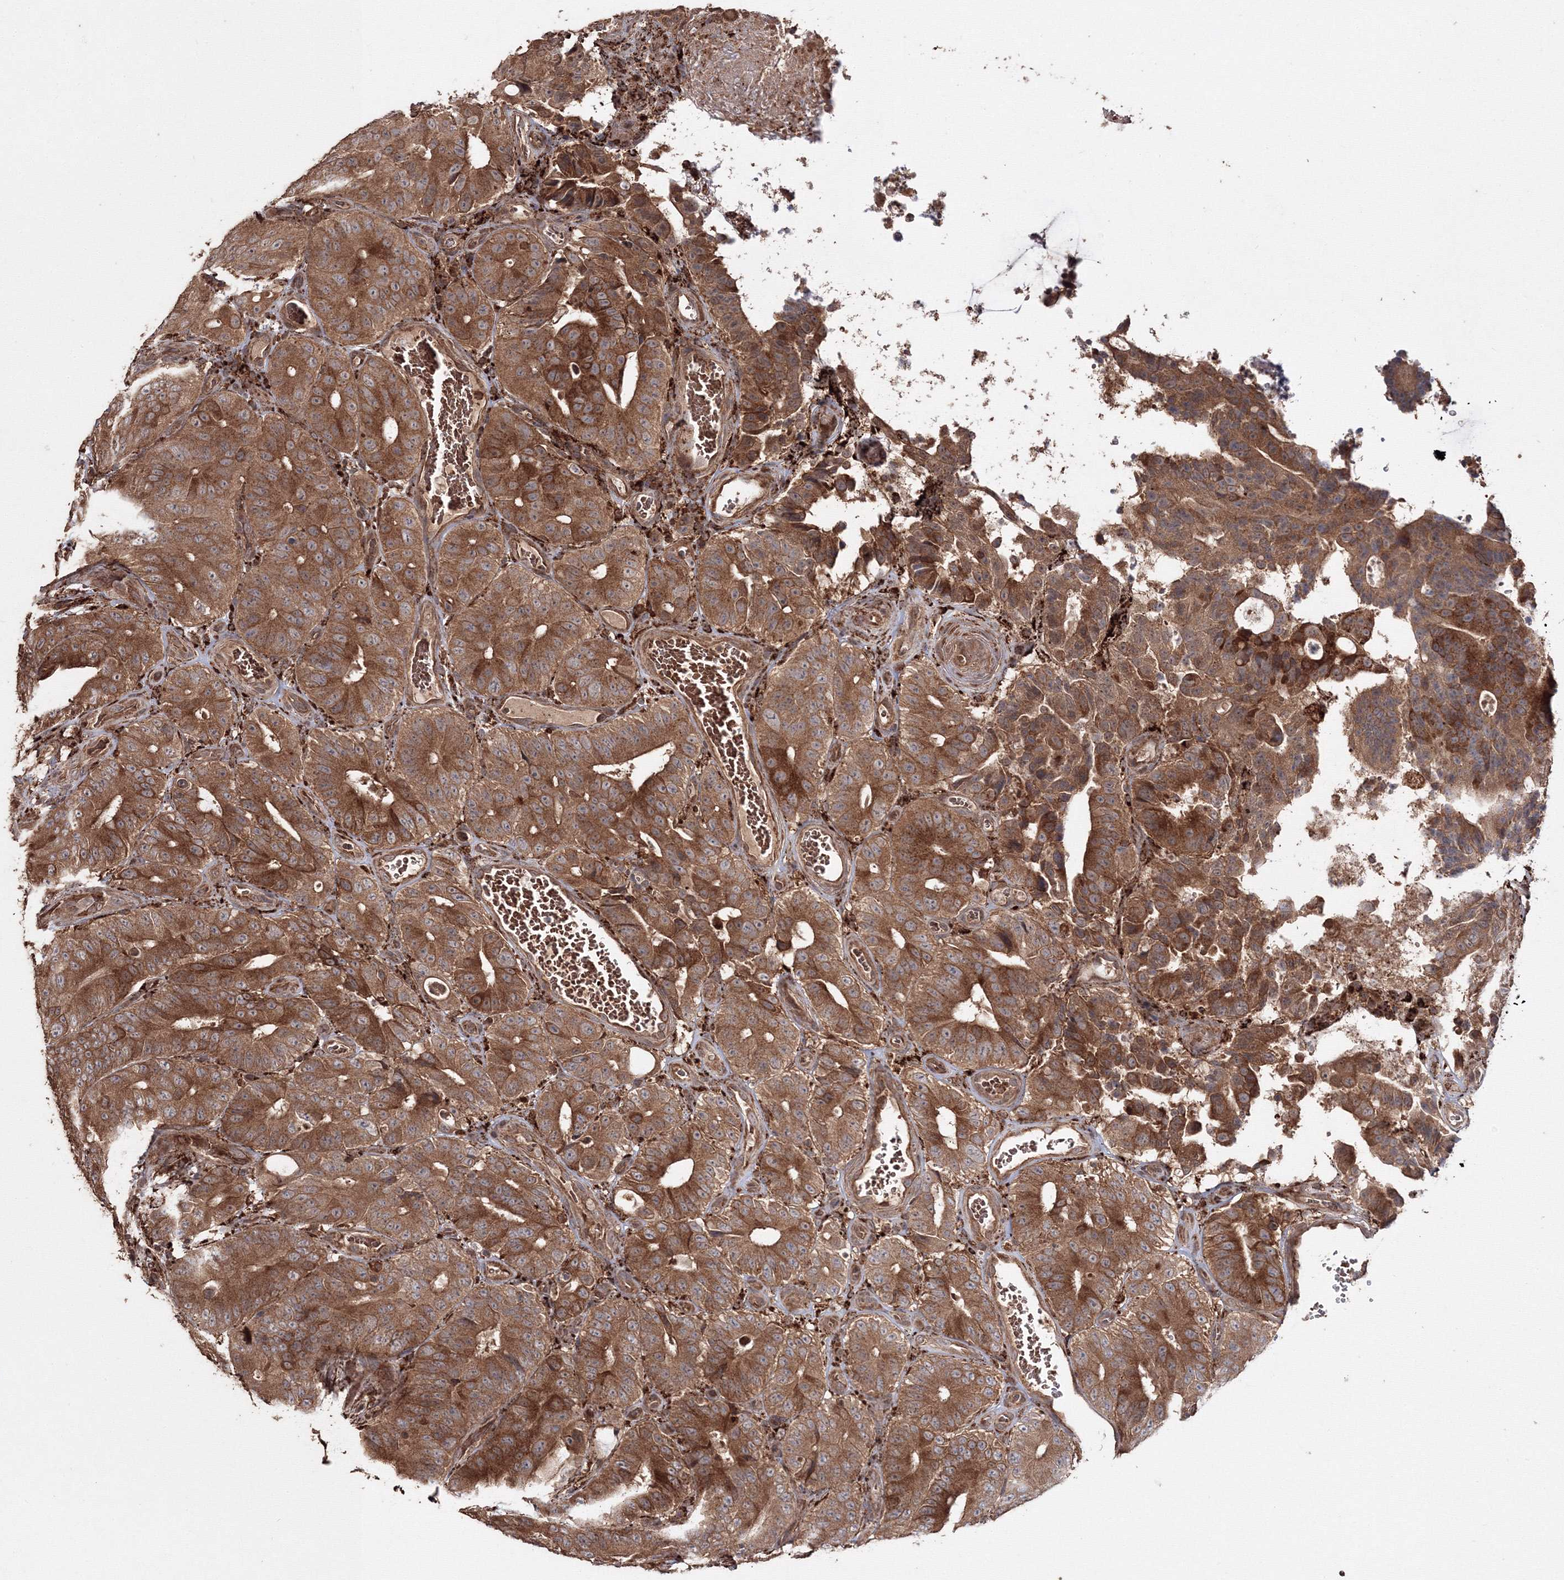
{"staining": {"intensity": "strong", "quantity": ">75%", "location": "cytoplasmic/membranous"}, "tissue": "colorectal cancer", "cell_type": "Tumor cells", "image_type": "cancer", "snomed": [{"axis": "morphology", "description": "Adenocarcinoma, NOS"}, {"axis": "topography", "description": "Colon"}], "caption": "The immunohistochemical stain highlights strong cytoplasmic/membranous positivity in tumor cells of colorectal cancer (adenocarcinoma) tissue.", "gene": "DDO", "patient": {"sex": "male", "age": 83}}